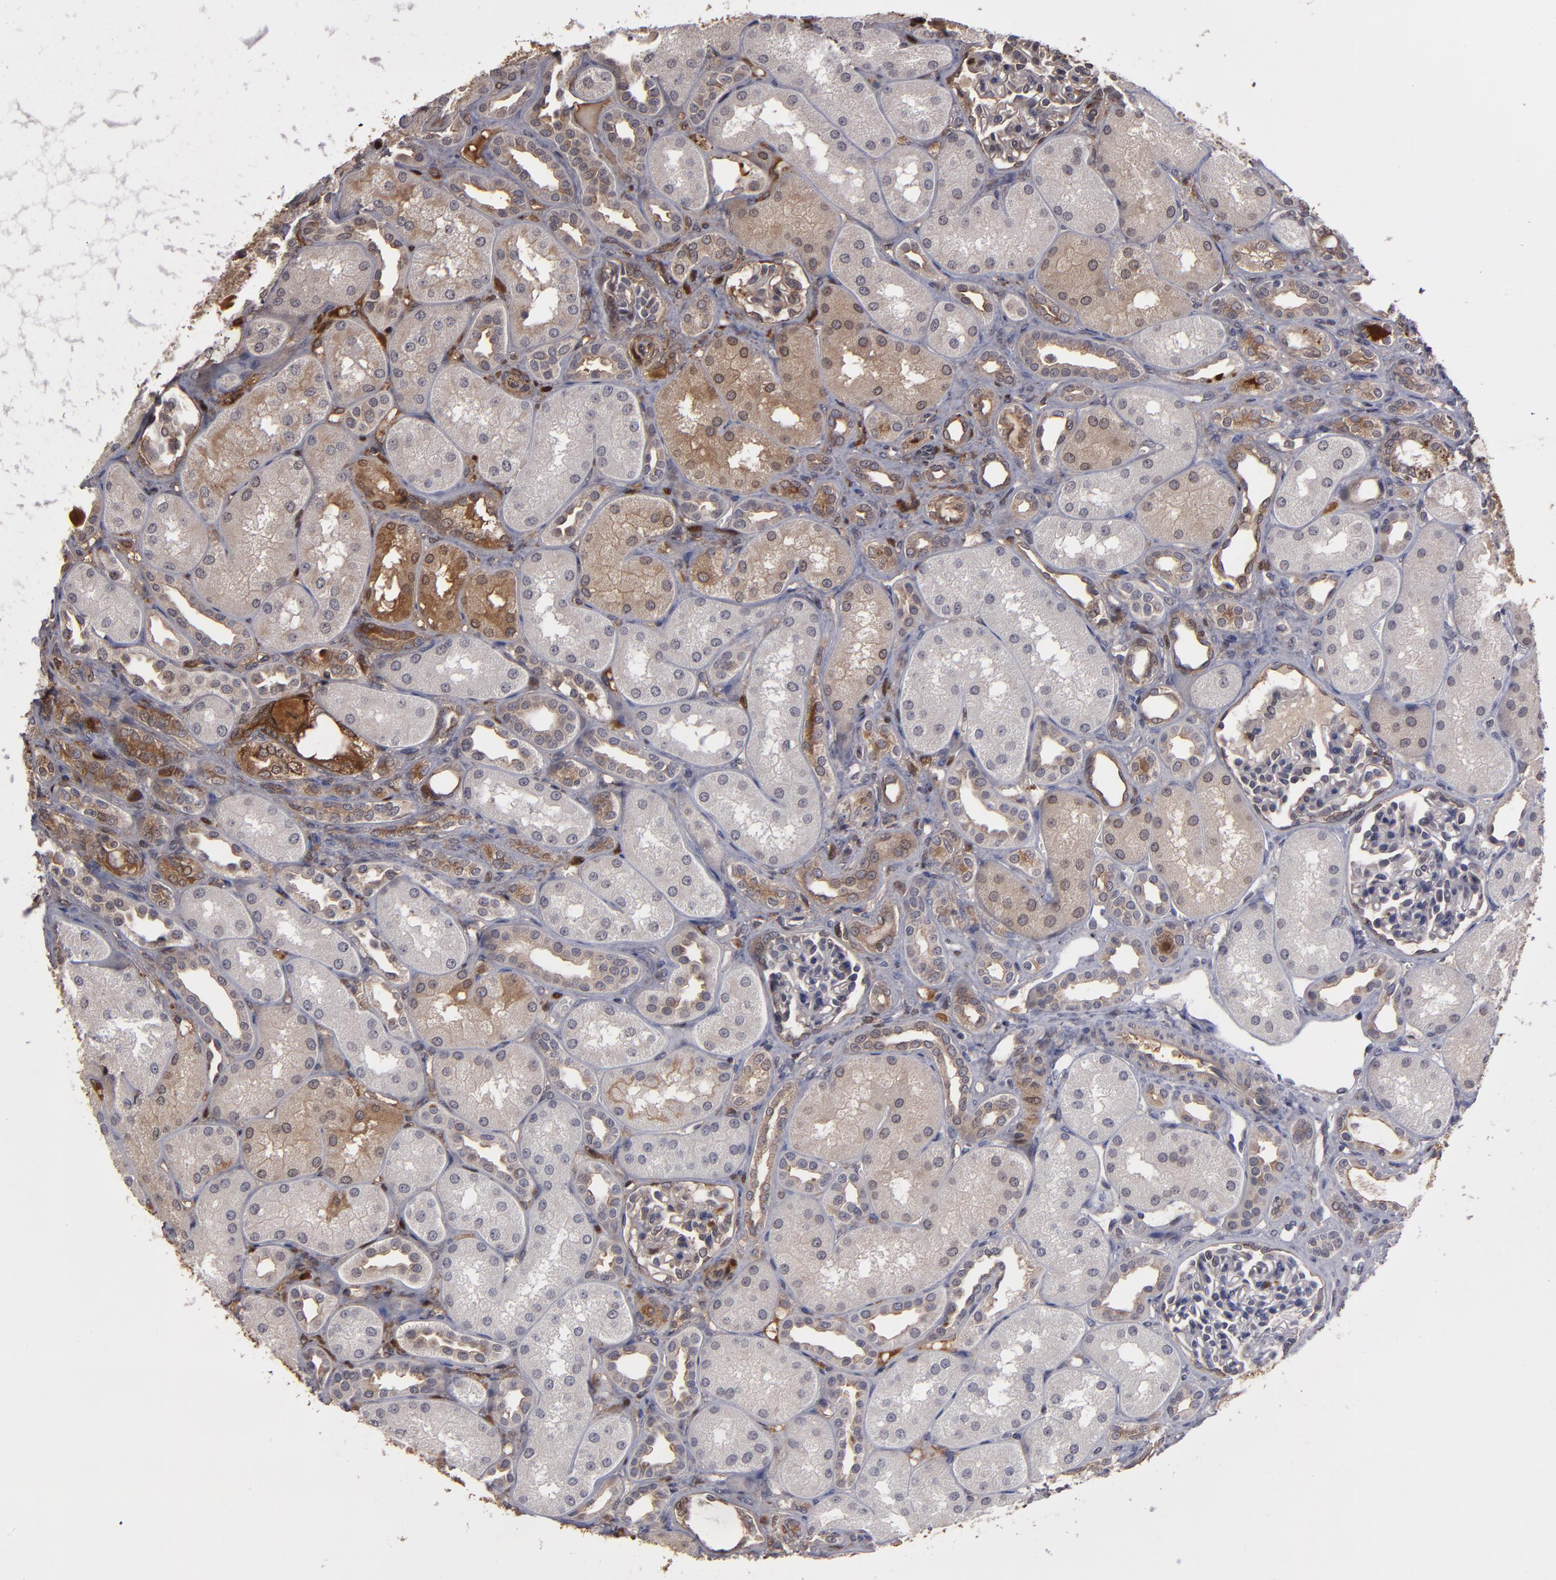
{"staining": {"intensity": "weak", "quantity": "25%-75%", "location": "cytoplasmic/membranous"}, "tissue": "kidney", "cell_type": "Cells in glomeruli", "image_type": "normal", "snomed": [{"axis": "morphology", "description": "Normal tissue, NOS"}, {"axis": "topography", "description": "Kidney"}], "caption": "Protein staining of normal kidney exhibits weak cytoplasmic/membranous expression in approximately 25%-75% of cells in glomeruli.", "gene": "SERPINA7", "patient": {"sex": "male", "age": 7}}